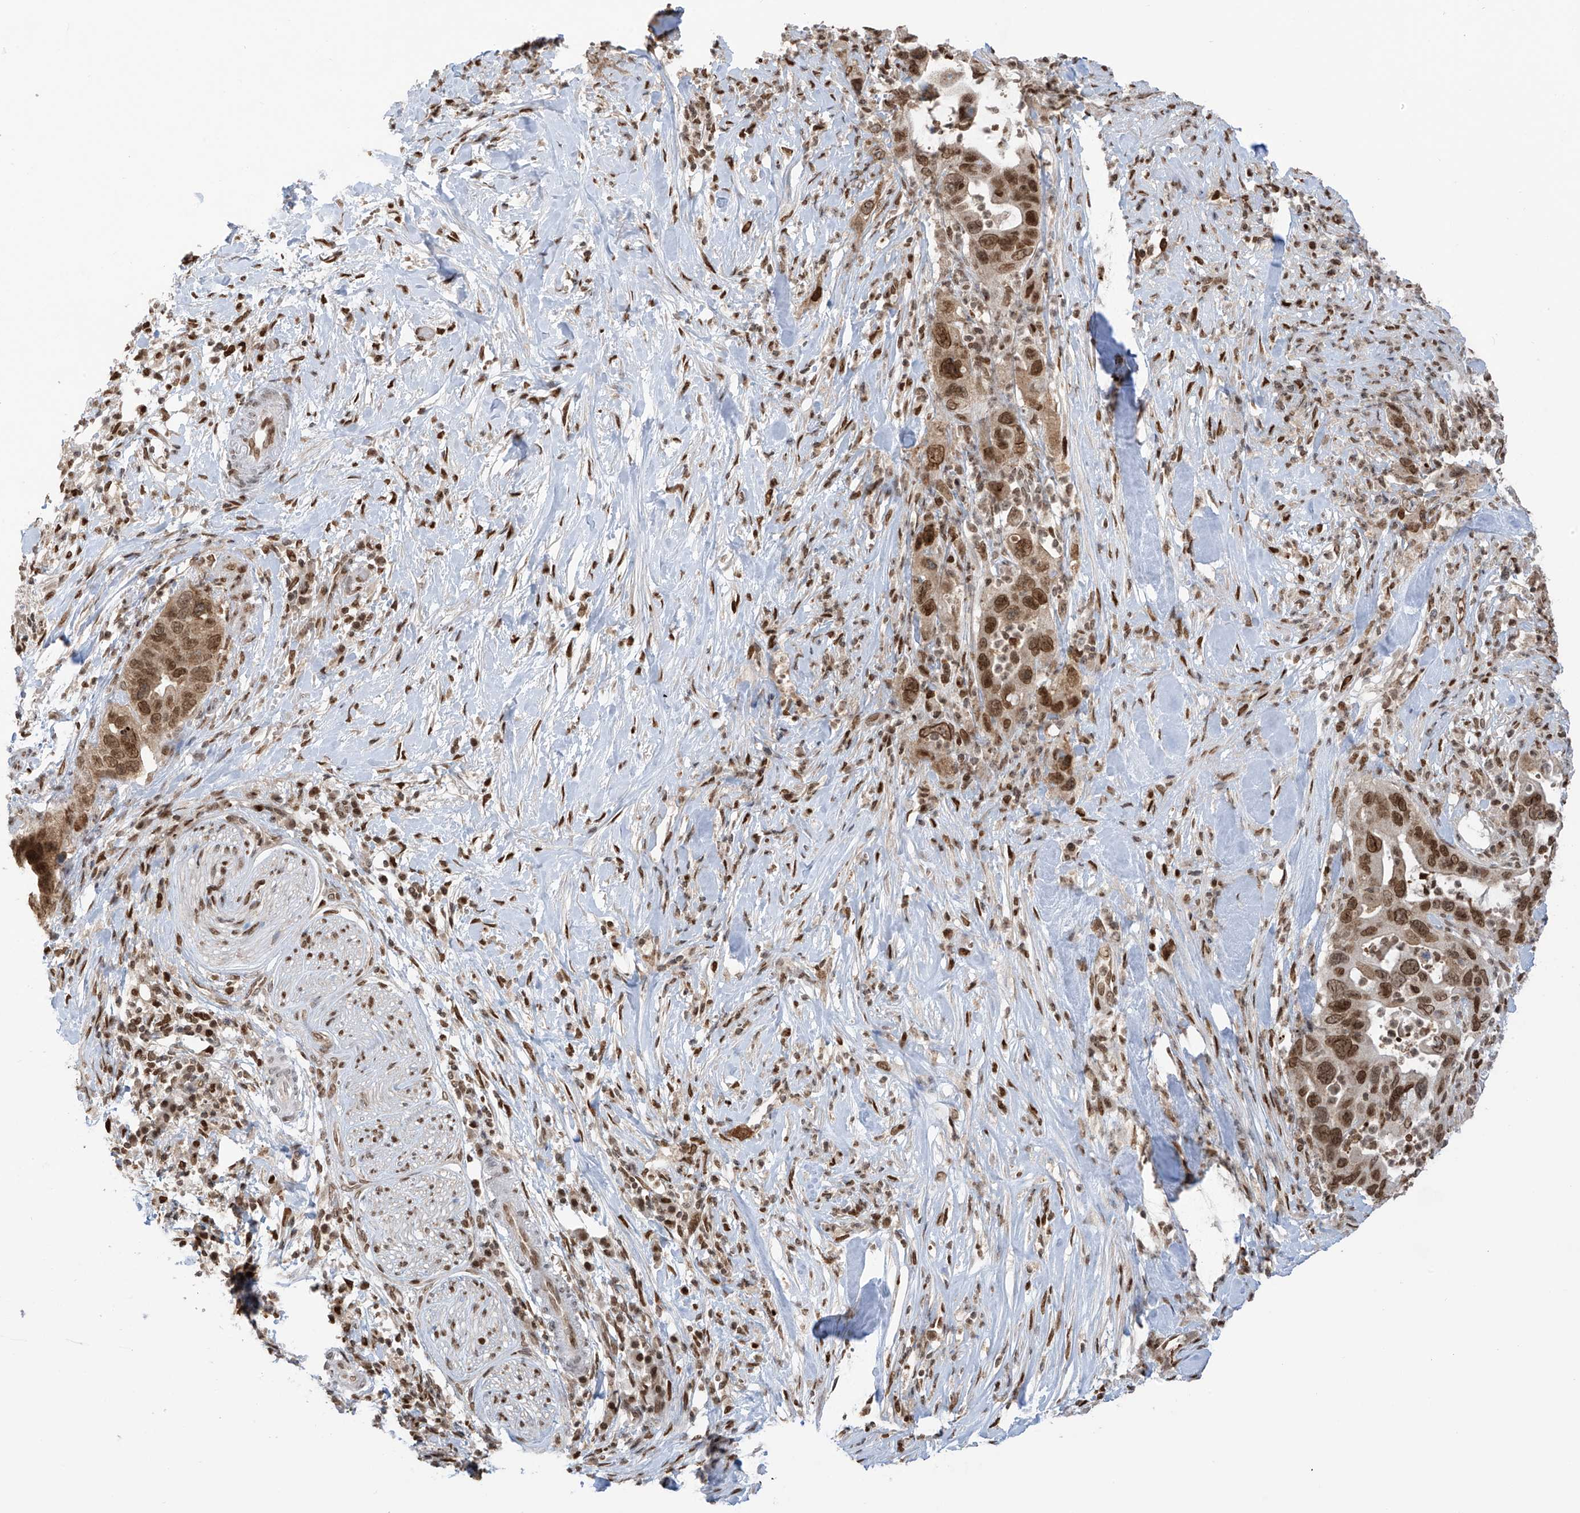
{"staining": {"intensity": "moderate", "quantity": ">75%", "location": "nuclear"}, "tissue": "pancreatic cancer", "cell_type": "Tumor cells", "image_type": "cancer", "snomed": [{"axis": "morphology", "description": "Adenocarcinoma, NOS"}, {"axis": "topography", "description": "Pancreas"}], "caption": "Immunohistochemistry staining of adenocarcinoma (pancreatic), which displays medium levels of moderate nuclear positivity in approximately >75% of tumor cells indicating moderate nuclear protein staining. The staining was performed using DAB (3,3'-diaminobenzidine) (brown) for protein detection and nuclei were counterstained in hematoxylin (blue).", "gene": "KPNB1", "patient": {"sex": "female", "age": 71}}